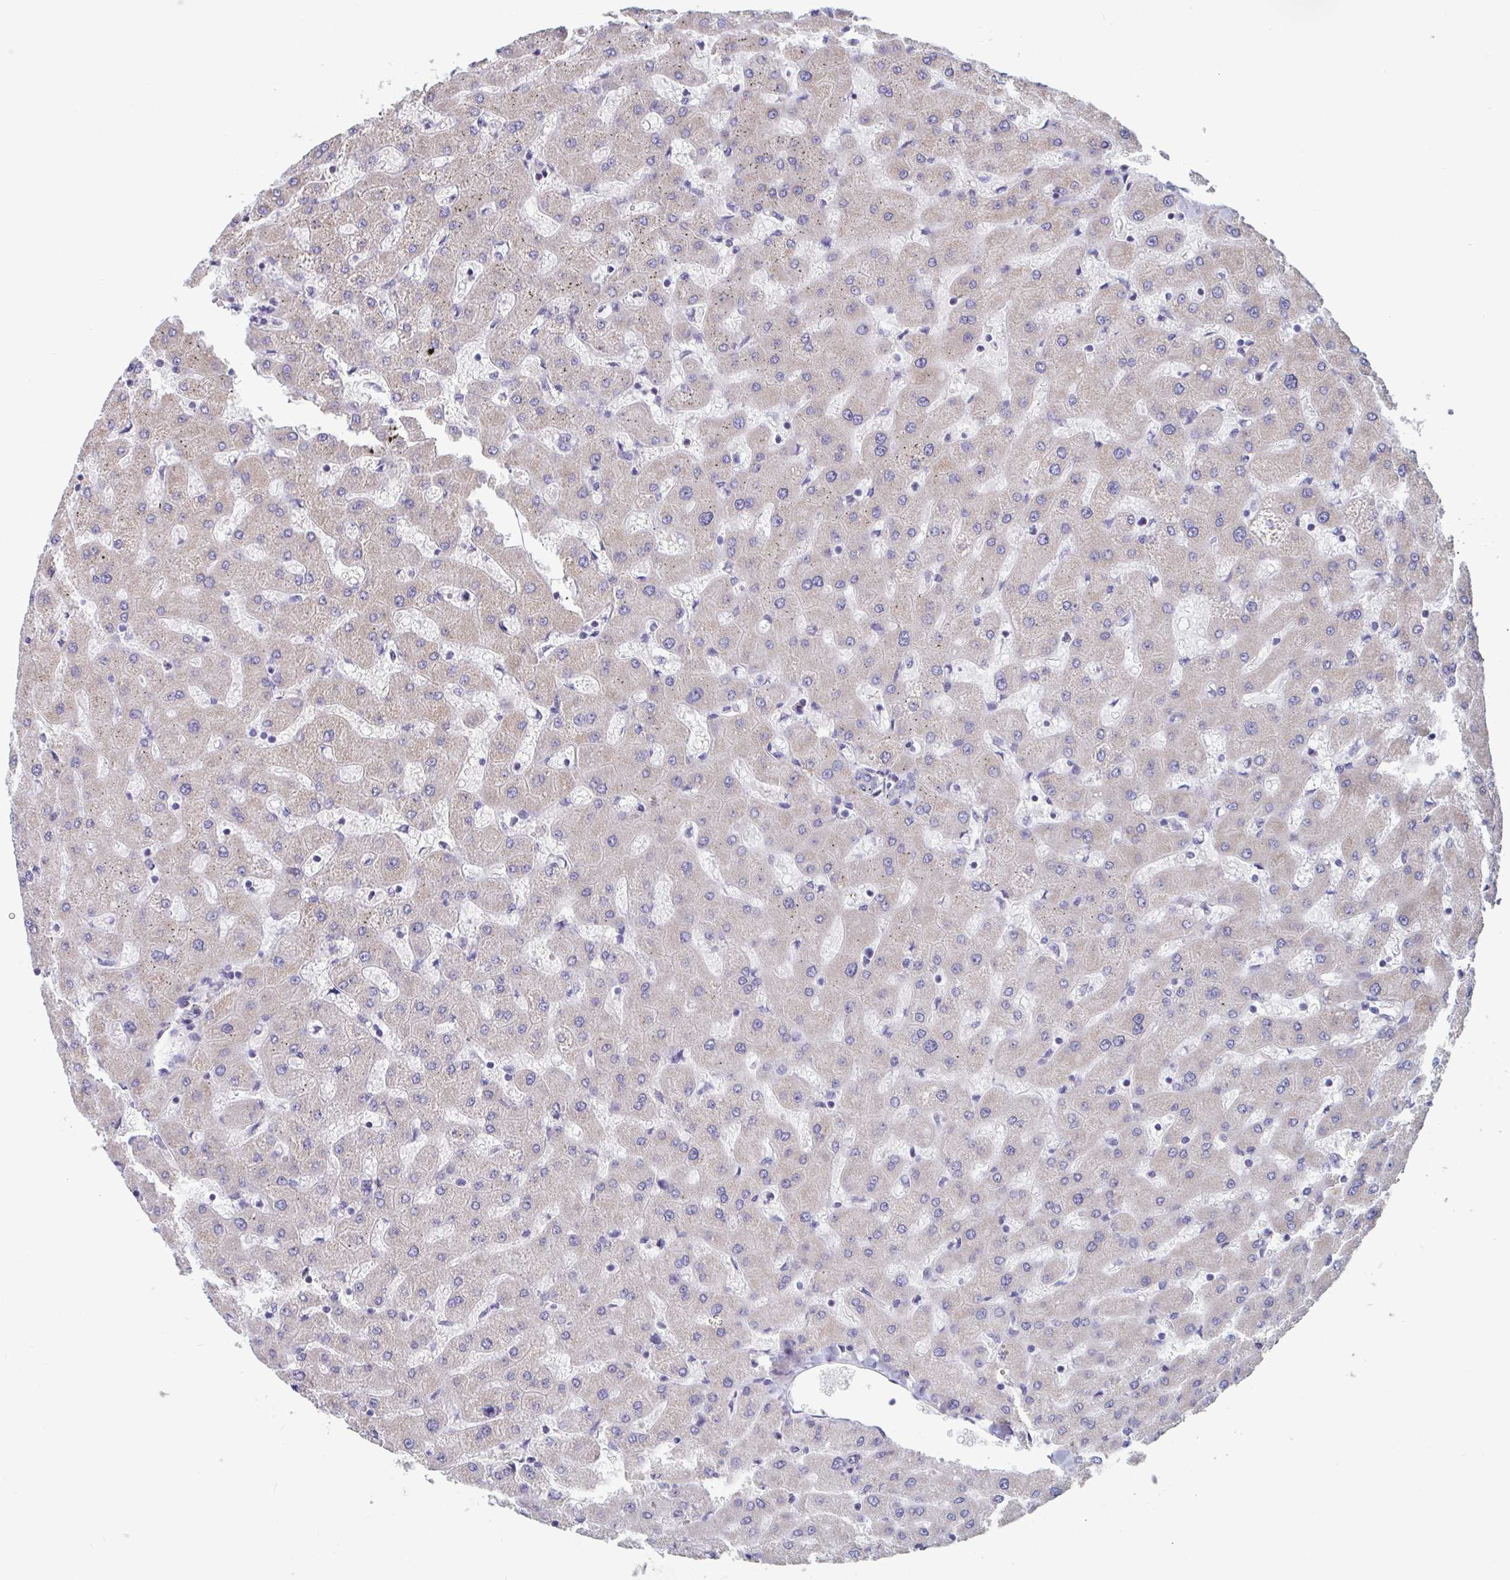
{"staining": {"intensity": "negative", "quantity": "none", "location": "none"}, "tissue": "liver", "cell_type": "Cholangiocytes", "image_type": "normal", "snomed": [{"axis": "morphology", "description": "Normal tissue, NOS"}, {"axis": "topography", "description": "Liver"}], "caption": "This photomicrograph is of benign liver stained with immunohistochemistry (IHC) to label a protein in brown with the nuclei are counter-stained blue. There is no staining in cholangiocytes.", "gene": "UNKL", "patient": {"sex": "female", "age": 63}}